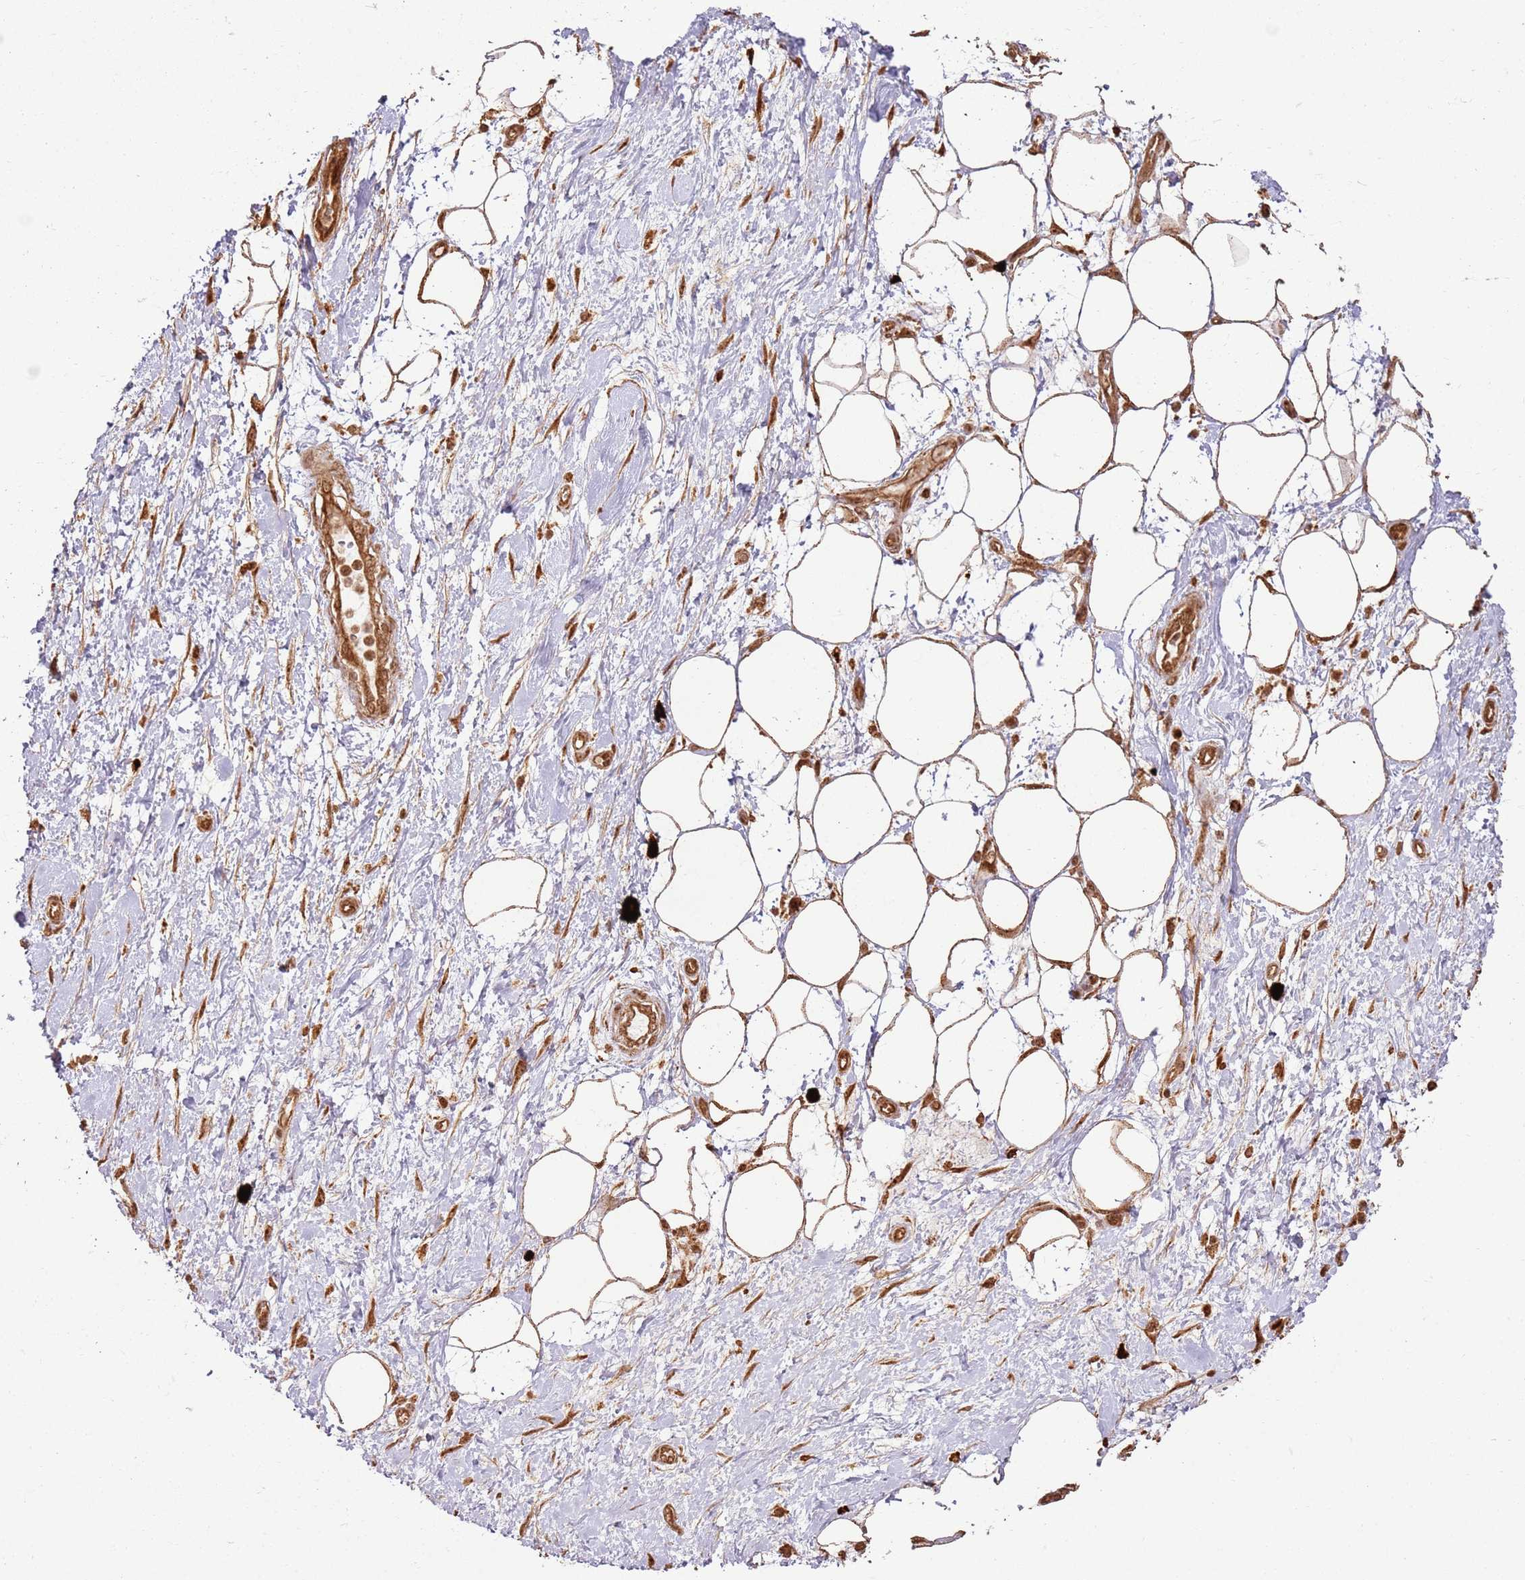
{"staining": {"intensity": "strong", "quantity": ">75%", "location": "cytoplasmic/membranous"}, "tissue": "adipose tissue", "cell_type": "Adipocytes", "image_type": "normal", "snomed": [{"axis": "morphology", "description": "Normal tissue, NOS"}, {"axis": "morphology", "description": "Adenocarcinoma, NOS"}, {"axis": "topography", "description": "Pancreas"}, {"axis": "topography", "description": "Peripheral nerve tissue"}], "caption": "Adipocytes exhibit strong cytoplasmic/membranous positivity in about >75% of cells in benign adipose tissue. (Stains: DAB in brown, nuclei in blue, Microscopy: brightfield microscopy at high magnification).", "gene": "TBC1D13", "patient": {"sex": "male", "age": 59}}